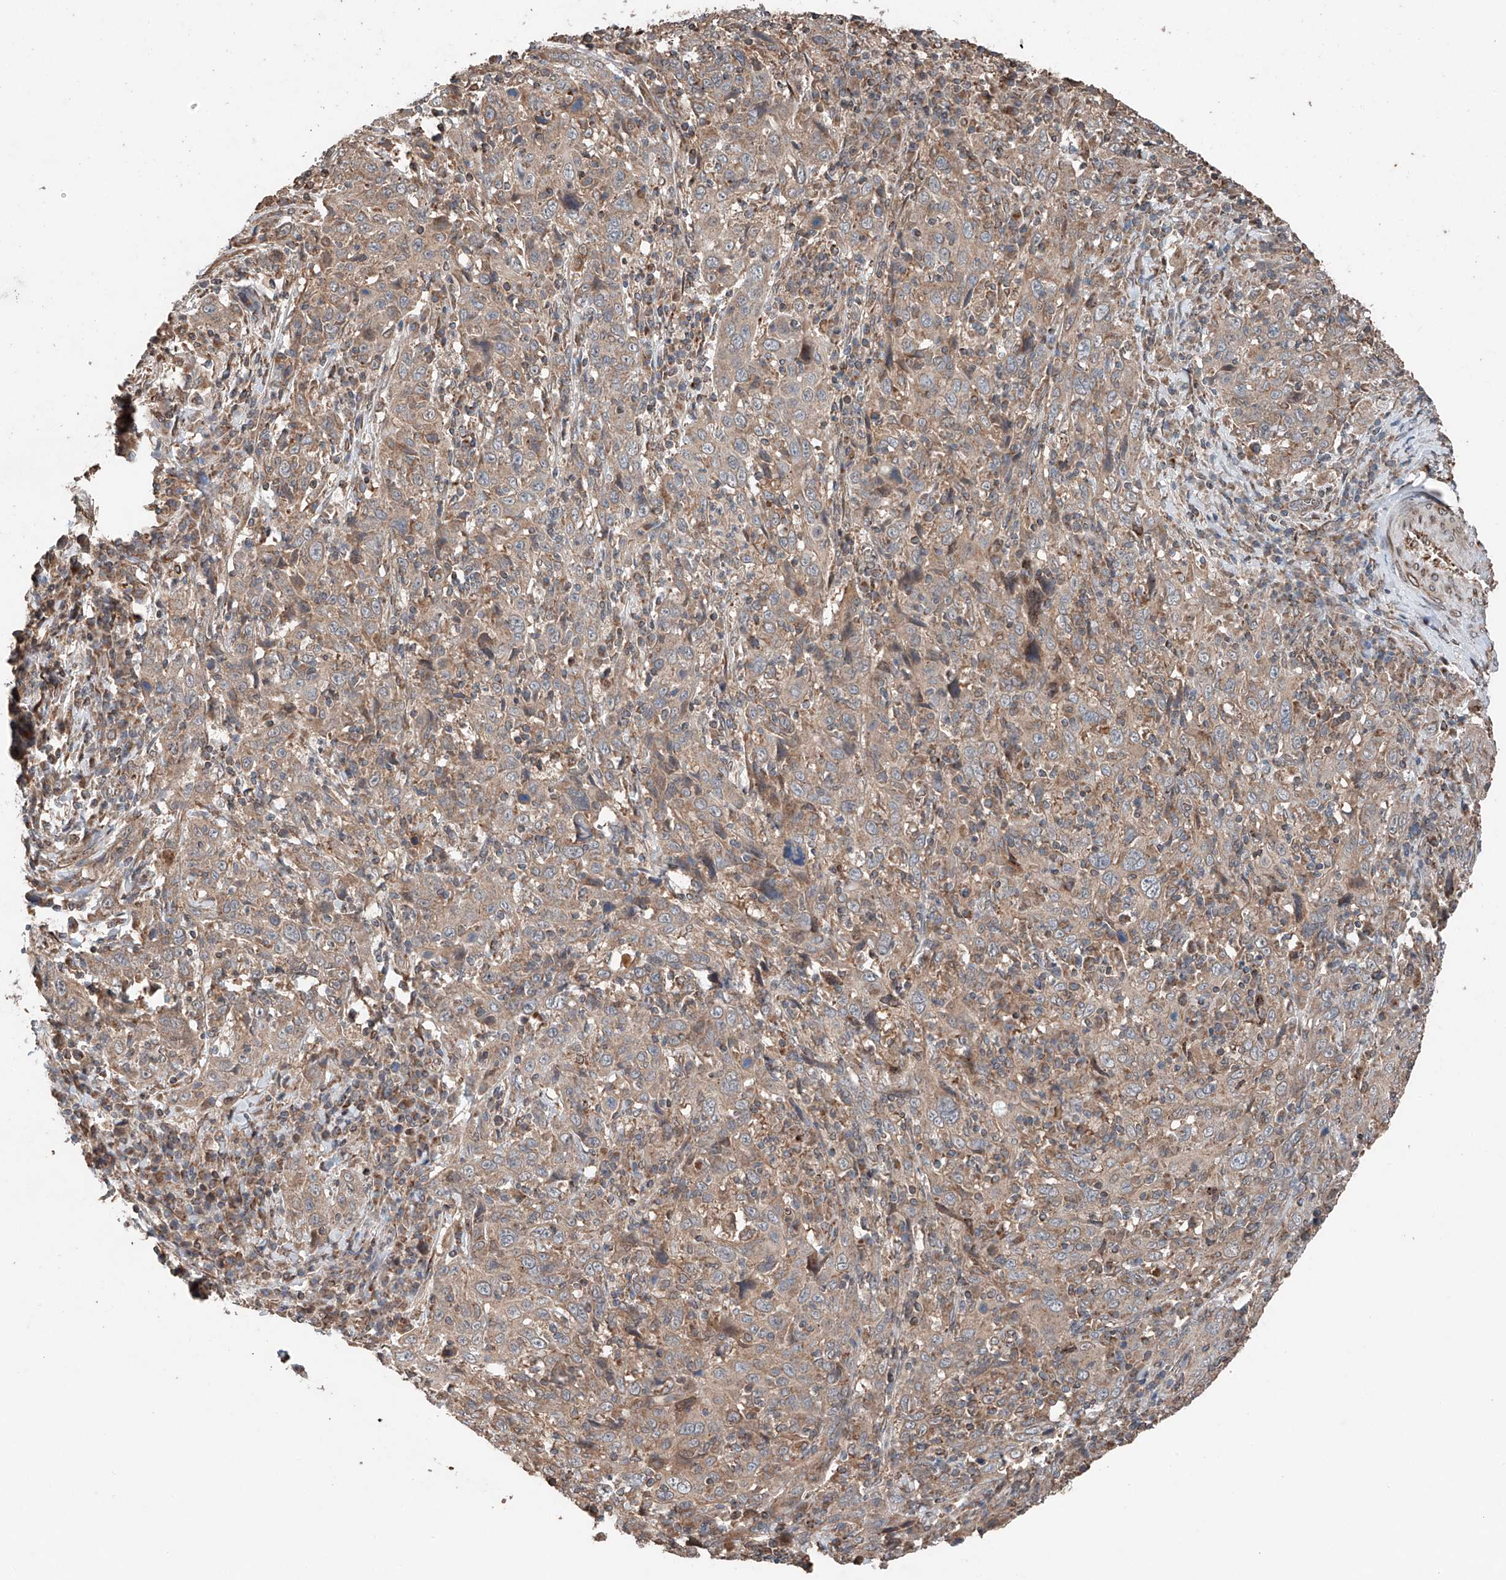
{"staining": {"intensity": "strong", "quantity": "<25%", "location": "cytoplasmic/membranous"}, "tissue": "cervical cancer", "cell_type": "Tumor cells", "image_type": "cancer", "snomed": [{"axis": "morphology", "description": "Squamous cell carcinoma, NOS"}, {"axis": "topography", "description": "Cervix"}], "caption": "Tumor cells display medium levels of strong cytoplasmic/membranous expression in about <25% of cells in human cervical cancer (squamous cell carcinoma). The staining is performed using DAB brown chromogen to label protein expression. The nuclei are counter-stained blue using hematoxylin.", "gene": "AP4B1", "patient": {"sex": "female", "age": 46}}